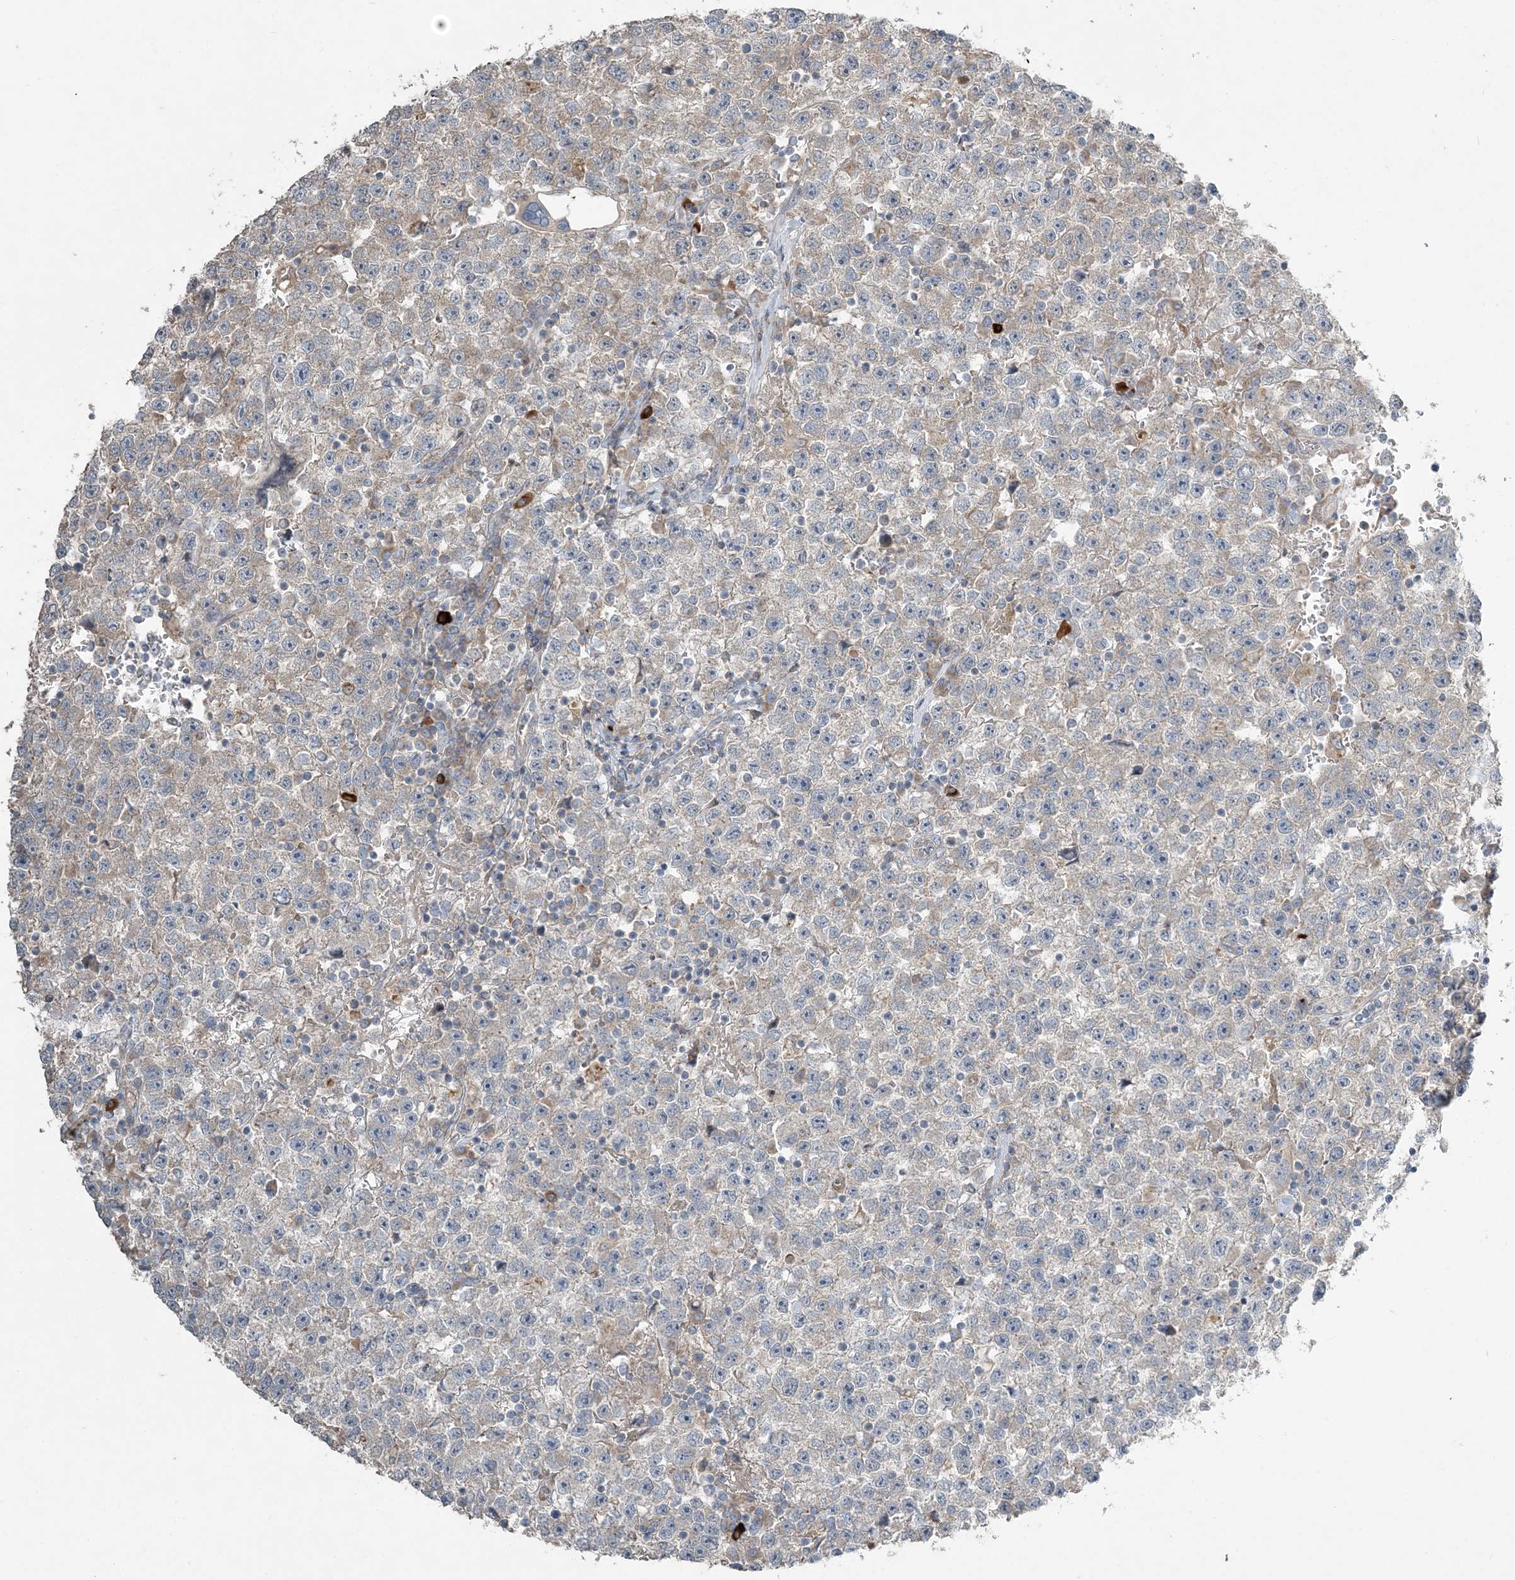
{"staining": {"intensity": "weak", "quantity": "<25%", "location": "cytoplasmic/membranous"}, "tissue": "testis cancer", "cell_type": "Tumor cells", "image_type": "cancer", "snomed": [{"axis": "morphology", "description": "Seminoma, NOS"}, {"axis": "topography", "description": "Testis"}], "caption": "Immunohistochemistry photomicrograph of human testis cancer stained for a protein (brown), which shows no expression in tumor cells. (DAB immunohistochemistry visualized using brightfield microscopy, high magnification).", "gene": "SLC4A10", "patient": {"sex": "male", "age": 22}}